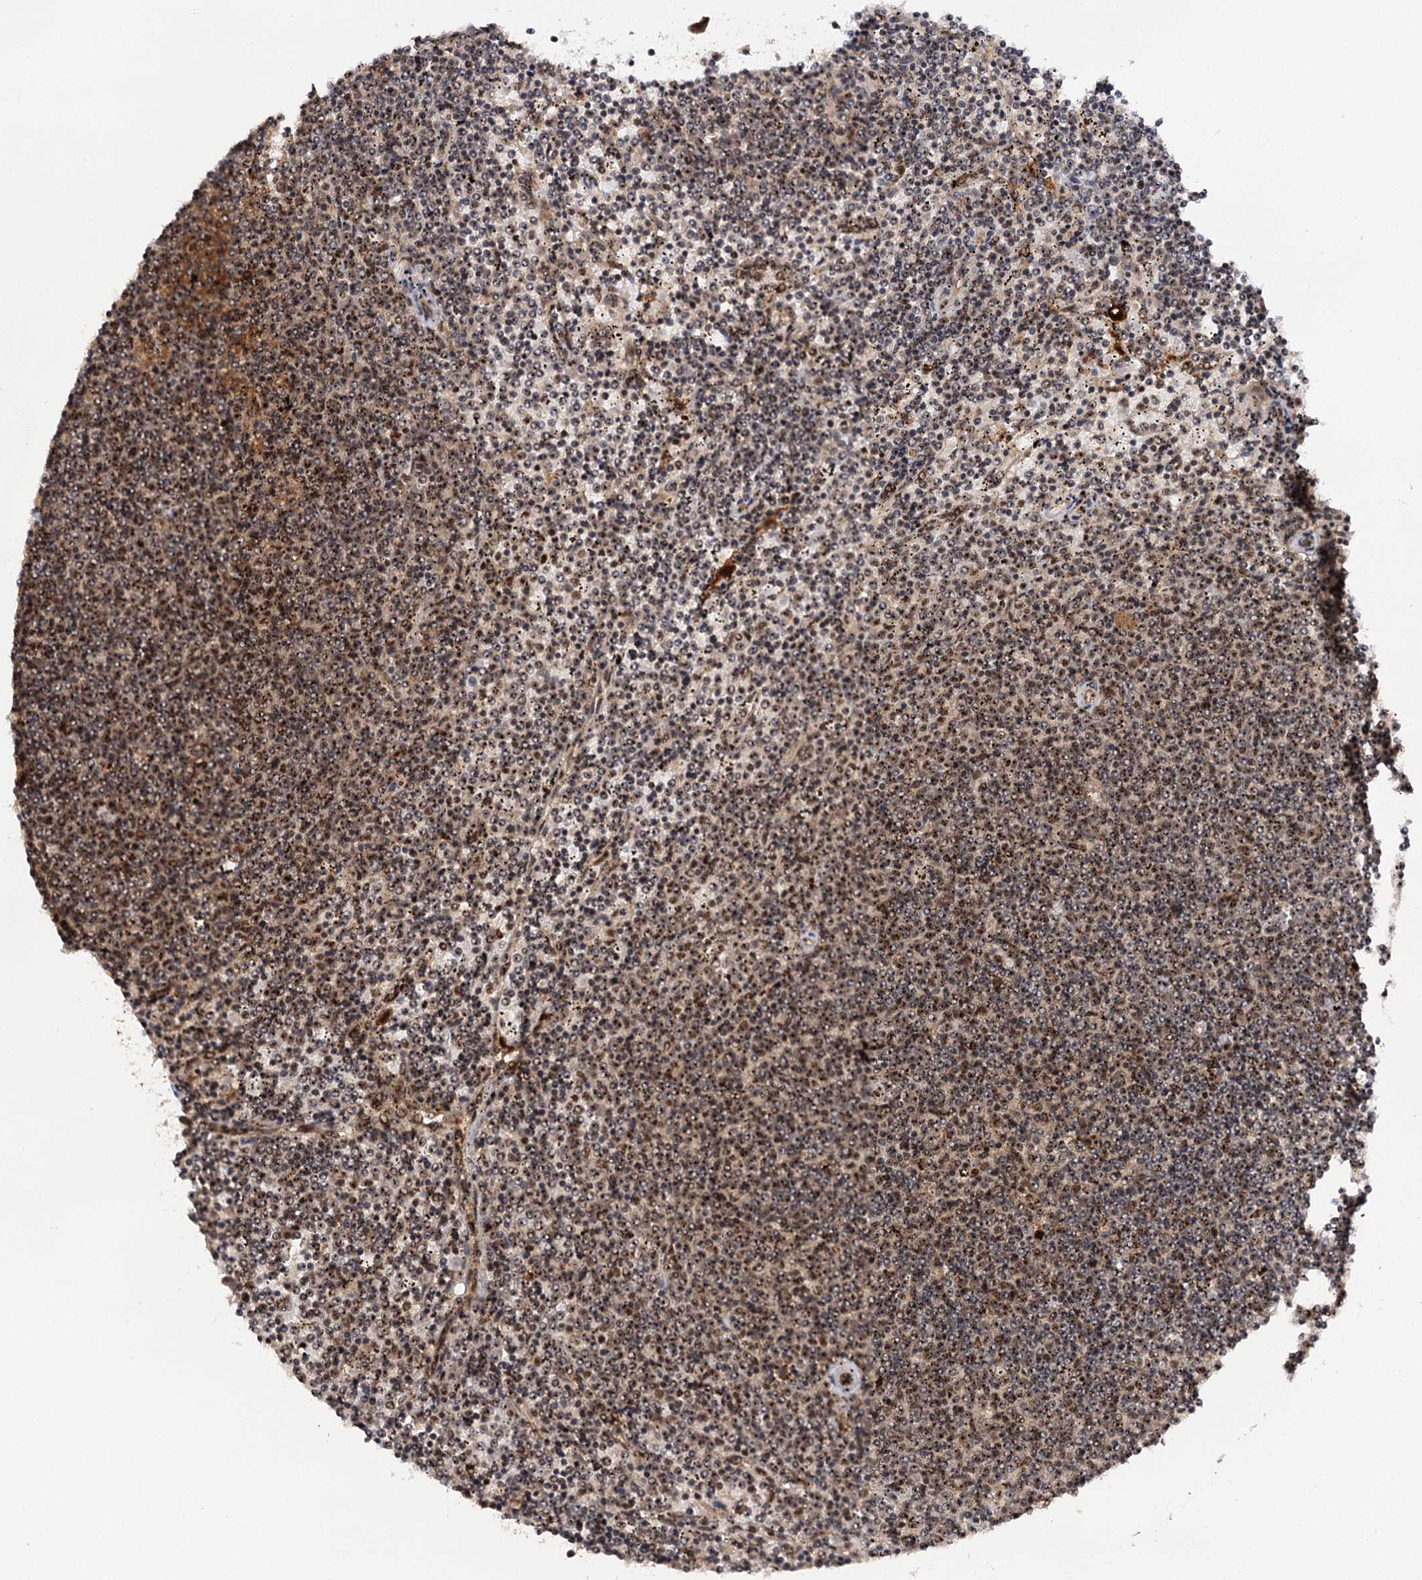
{"staining": {"intensity": "moderate", "quantity": ">75%", "location": "nuclear"}, "tissue": "lymphoma", "cell_type": "Tumor cells", "image_type": "cancer", "snomed": [{"axis": "morphology", "description": "Malignant lymphoma, non-Hodgkin's type, Low grade"}, {"axis": "topography", "description": "Spleen"}], "caption": "Immunohistochemical staining of human malignant lymphoma, non-Hodgkin's type (low-grade) exhibits medium levels of moderate nuclear protein staining in about >75% of tumor cells.", "gene": "BUD13", "patient": {"sex": "female", "age": 50}}